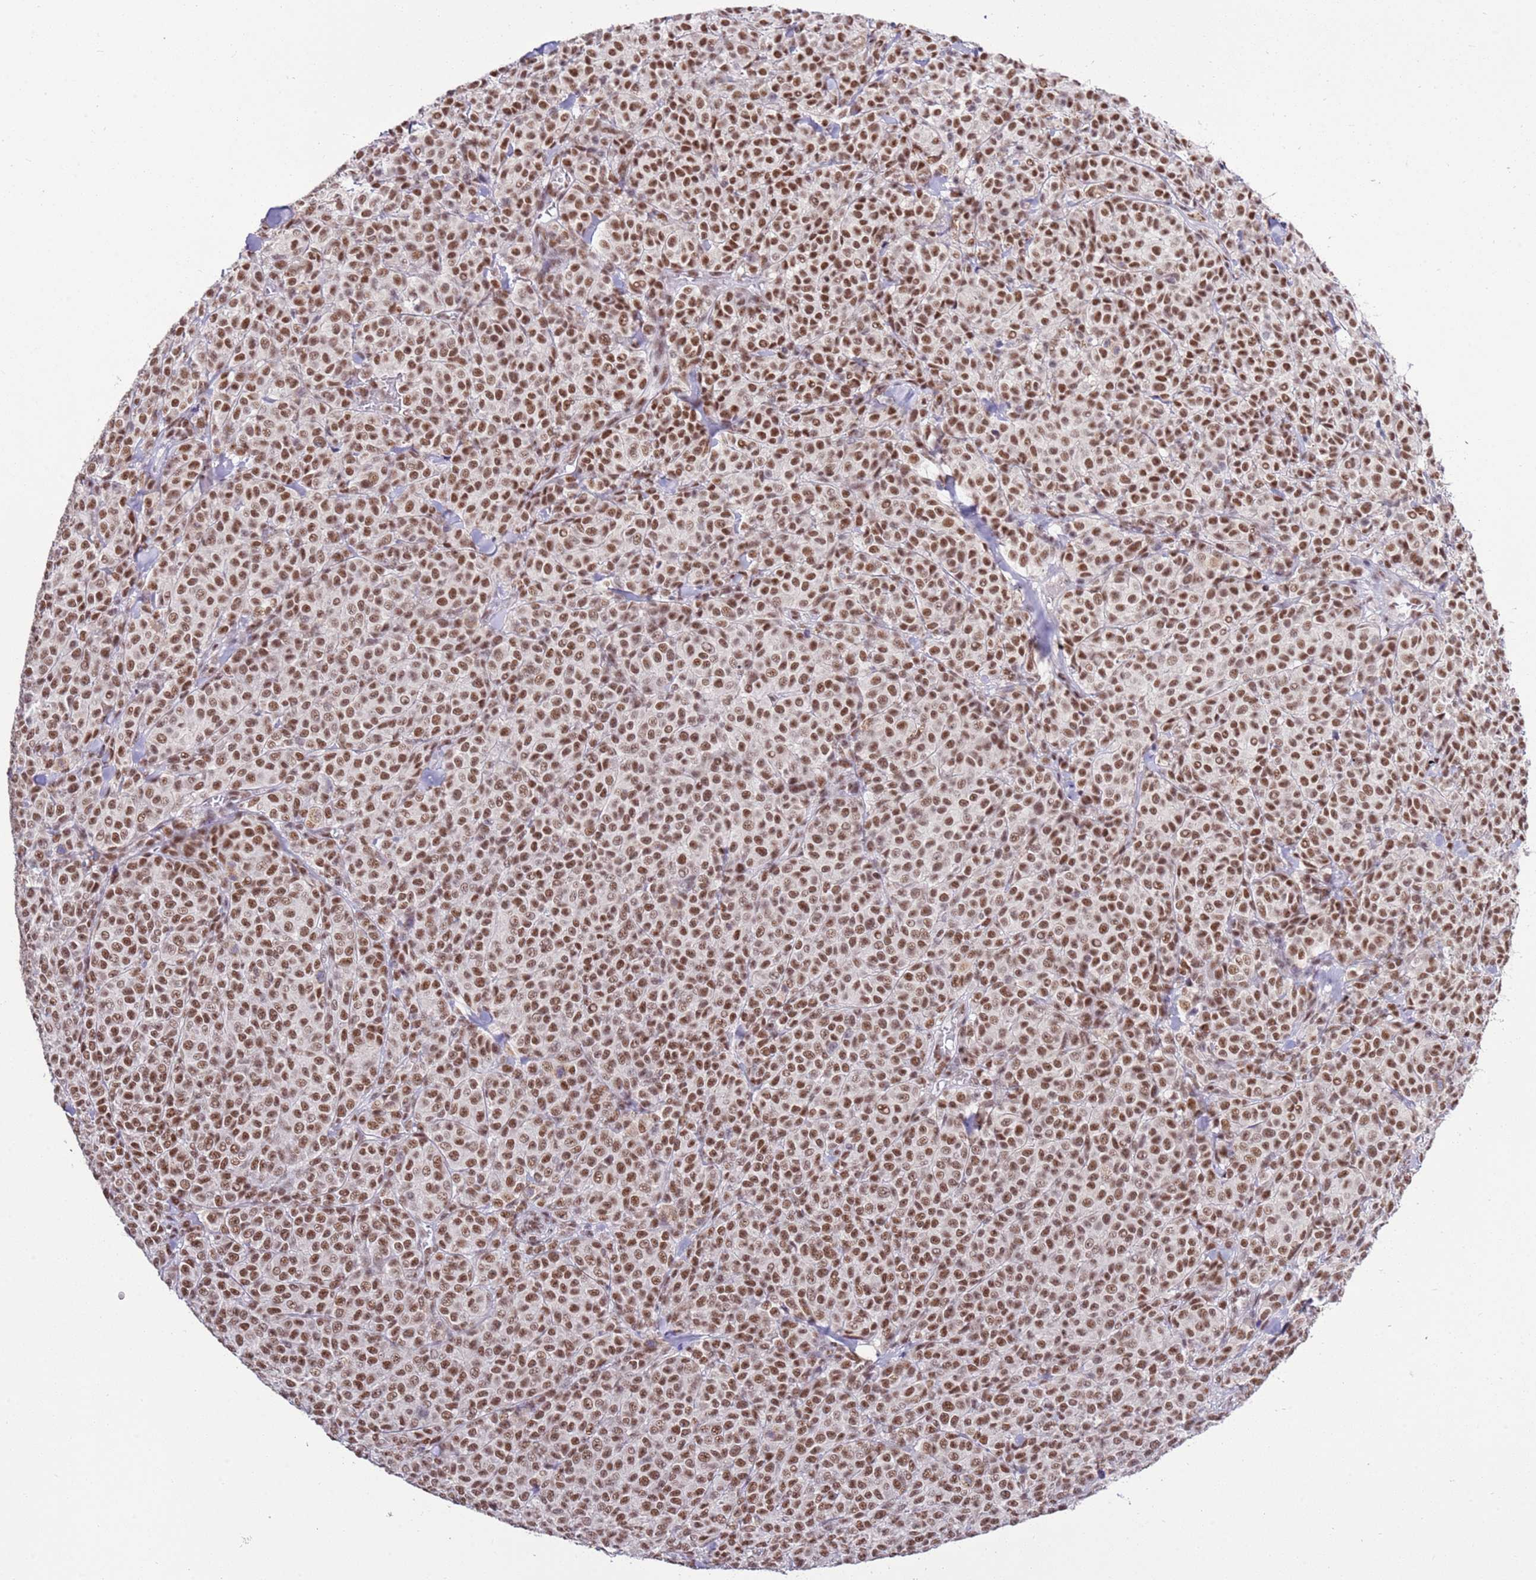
{"staining": {"intensity": "moderate", "quantity": ">75%", "location": "nuclear"}, "tissue": "melanoma", "cell_type": "Tumor cells", "image_type": "cancer", "snomed": [{"axis": "morphology", "description": "Normal tissue, NOS"}, {"axis": "morphology", "description": "Malignant melanoma, NOS"}, {"axis": "topography", "description": "Skin"}], "caption": "About >75% of tumor cells in human malignant melanoma reveal moderate nuclear protein positivity as visualized by brown immunohistochemical staining.", "gene": "AKAP8L", "patient": {"sex": "female", "age": 34}}